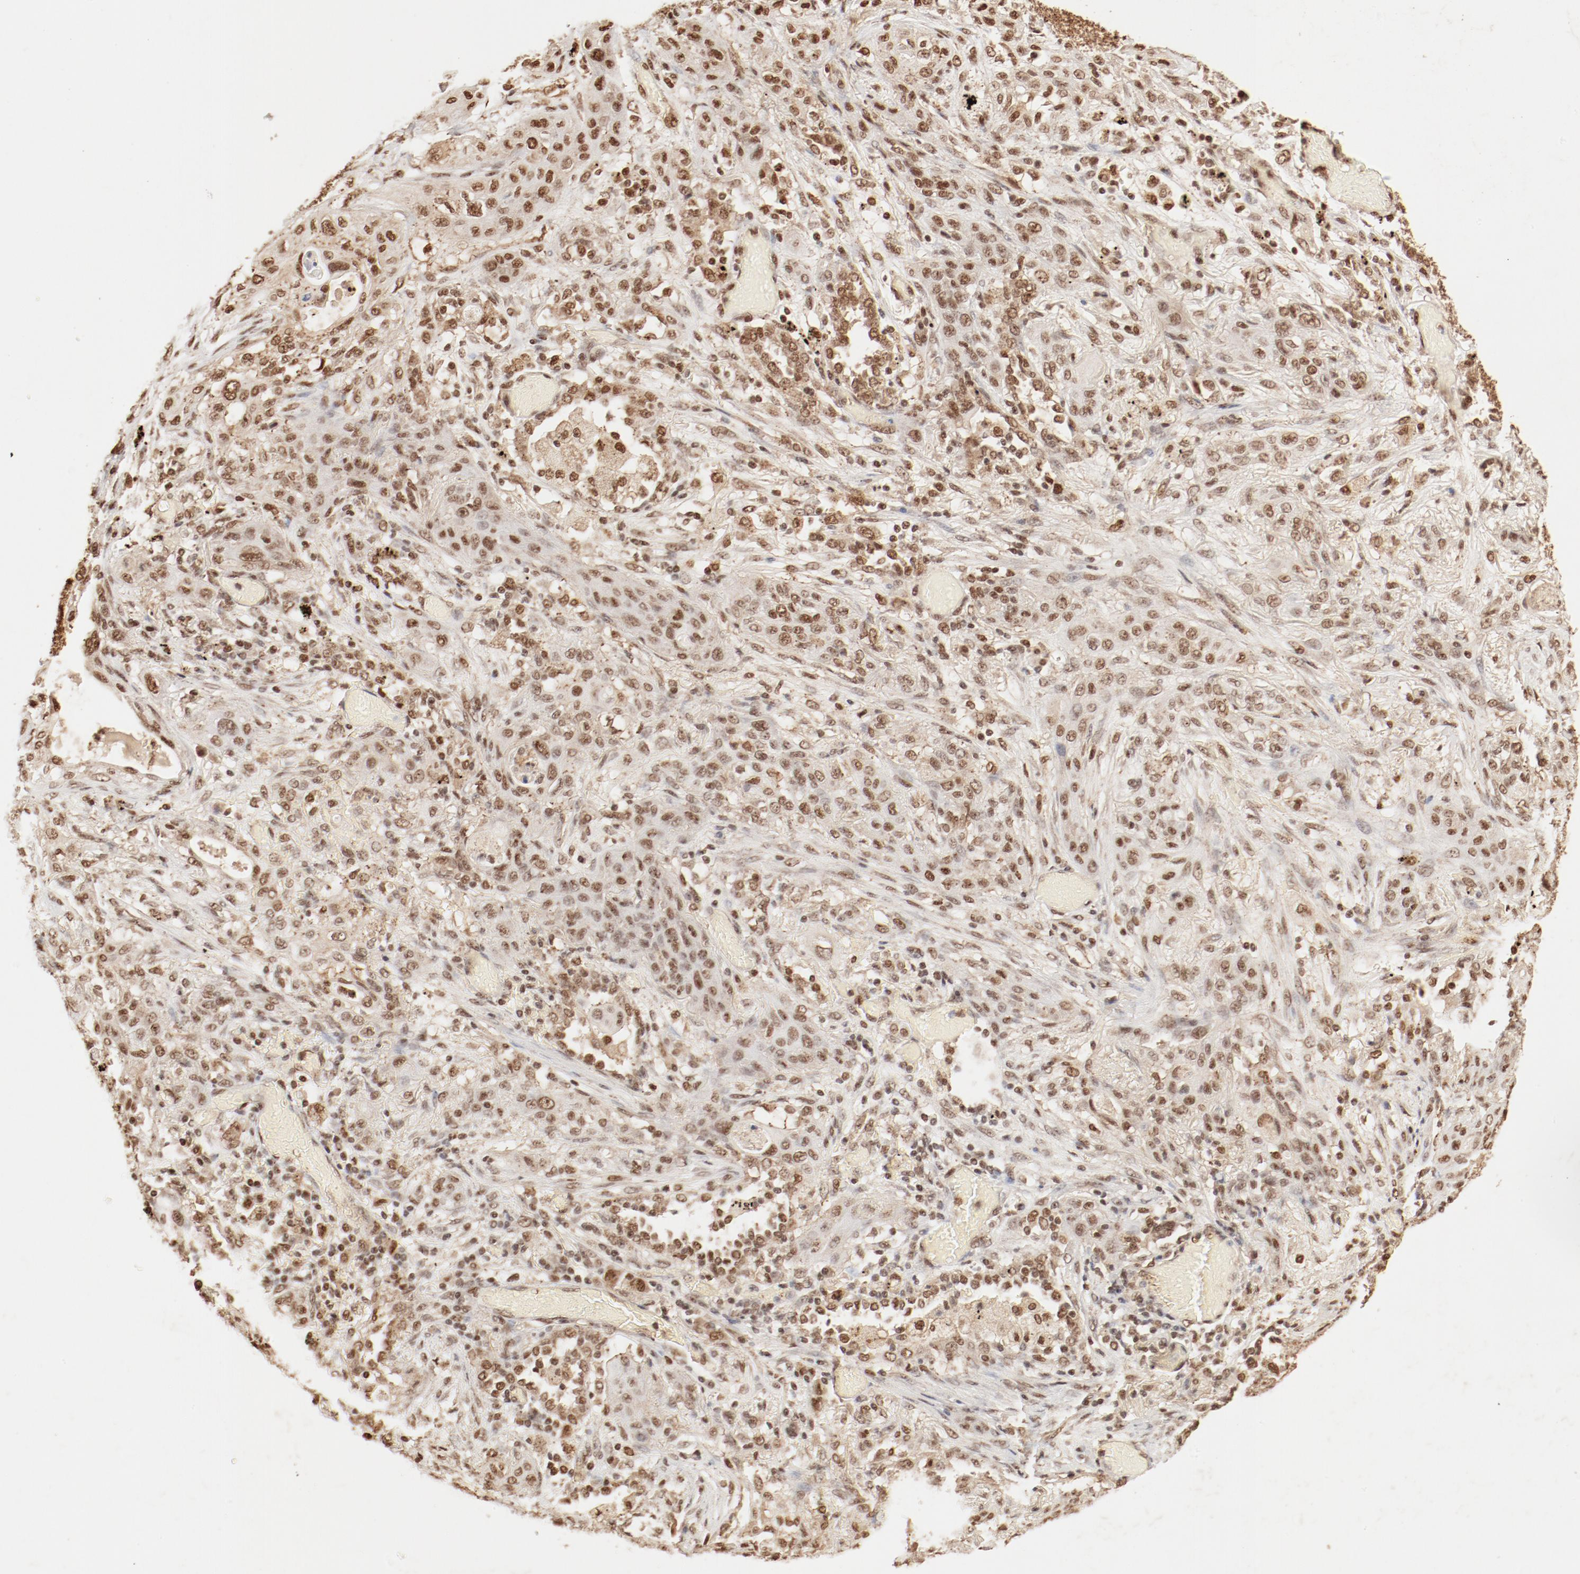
{"staining": {"intensity": "moderate", "quantity": ">75%", "location": "nuclear"}, "tissue": "lung cancer", "cell_type": "Tumor cells", "image_type": "cancer", "snomed": [{"axis": "morphology", "description": "Squamous cell carcinoma, NOS"}, {"axis": "topography", "description": "Lung"}], "caption": "Human lung squamous cell carcinoma stained for a protein (brown) shows moderate nuclear positive positivity in about >75% of tumor cells.", "gene": "FAM50A", "patient": {"sex": "female", "age": 47}}